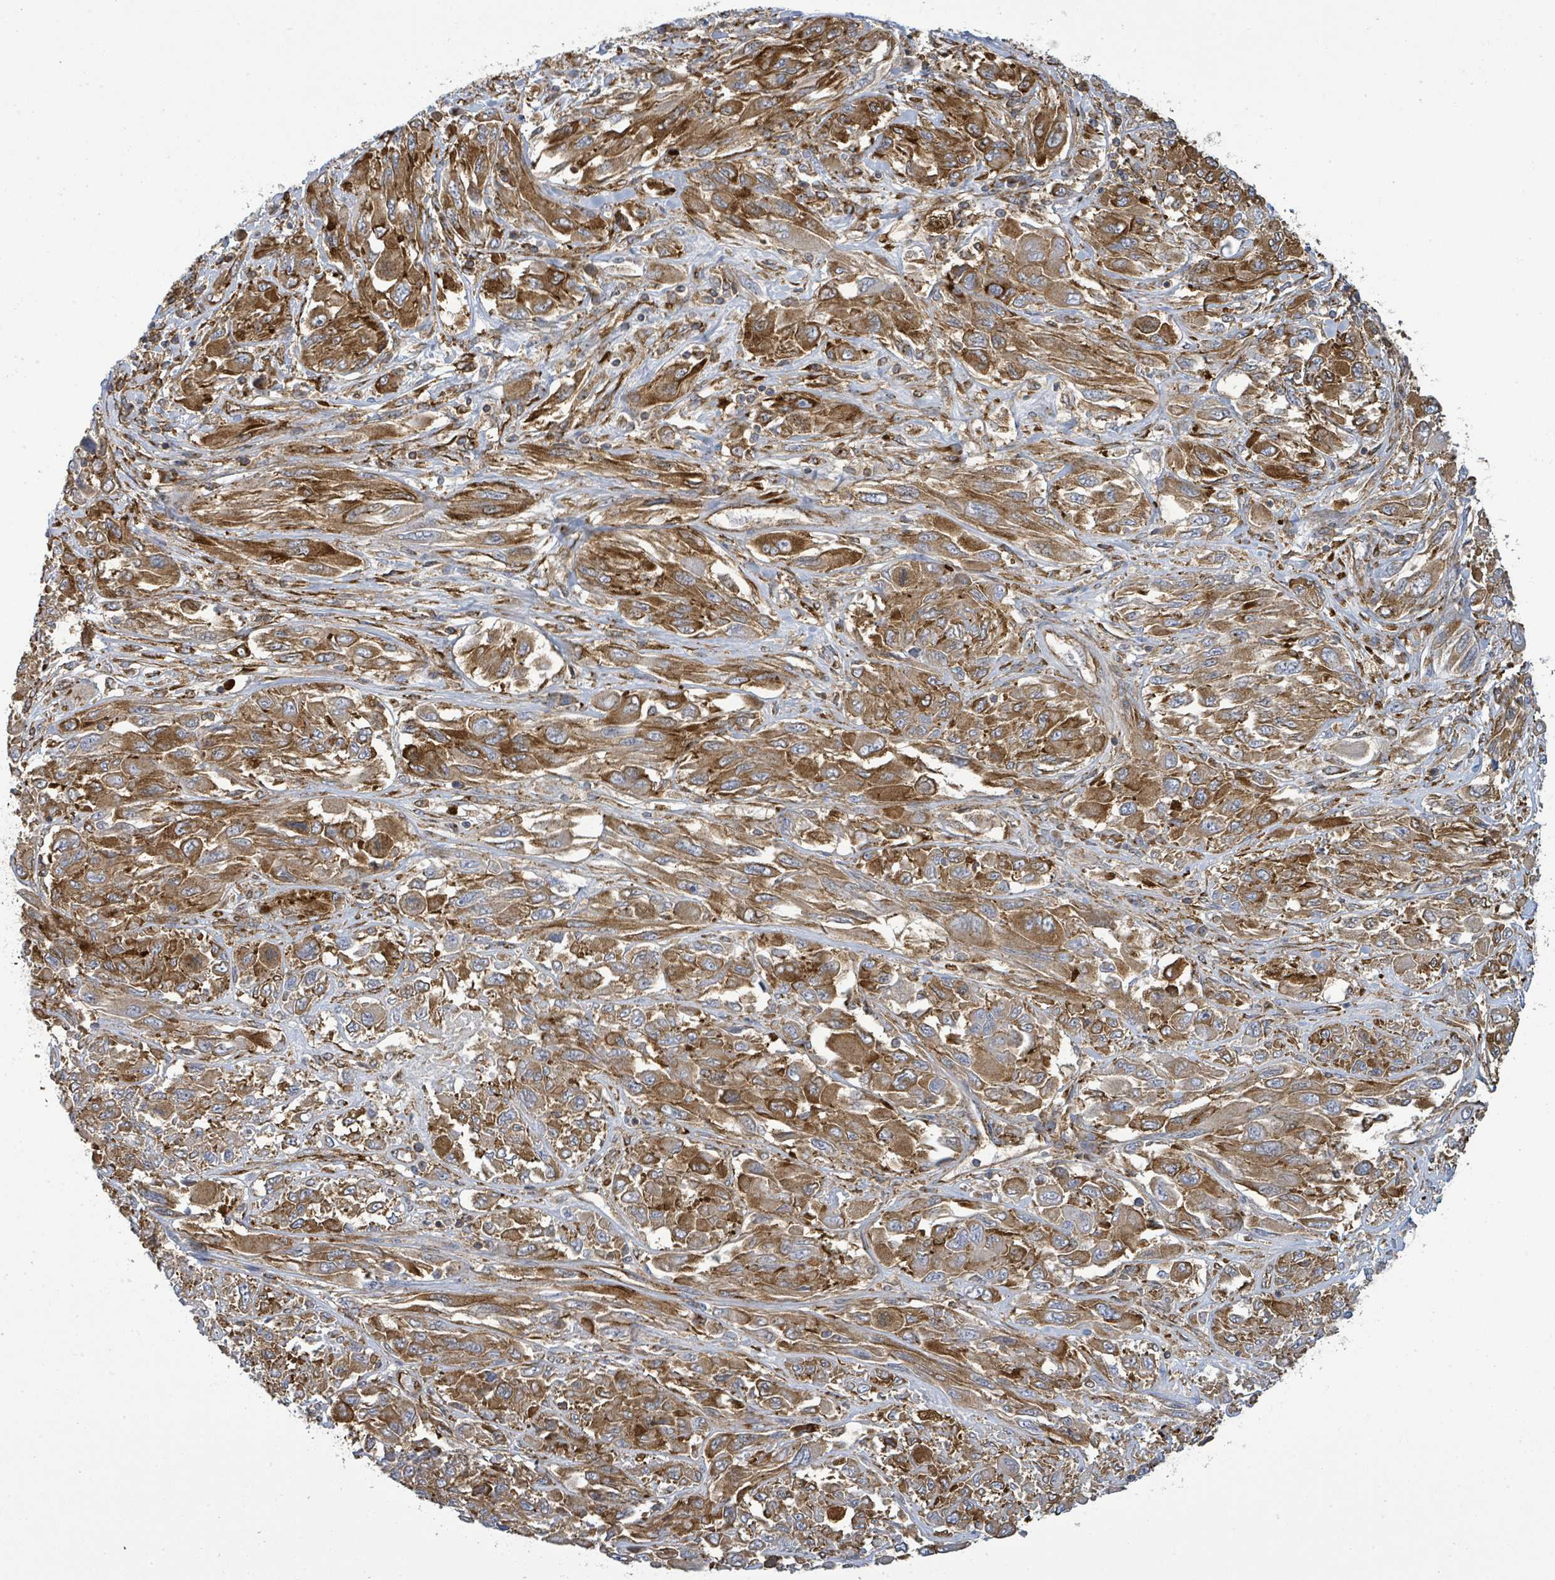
{"staining": {"intensity": "moderate", "quantity": ">75%", "location": "cytoplasmic/membranous"}, "tissue": "melanoma", "cell_type": "Tumor cells", "image_type": "cancer", "snomed": [{"axis": "morphology", "description": "Malignant melanoma, NOS"}, {"axis": "topography", "description": "Skin"}], "caption": "Approximately >75% of tumor cells in melanoma demonstrate moderate cytoplasmic/membranous protein staining as visualized by brown immunohistochemical staining.", "gene": "EGFL7", "patient": {"sex": "female", "age": 91}}